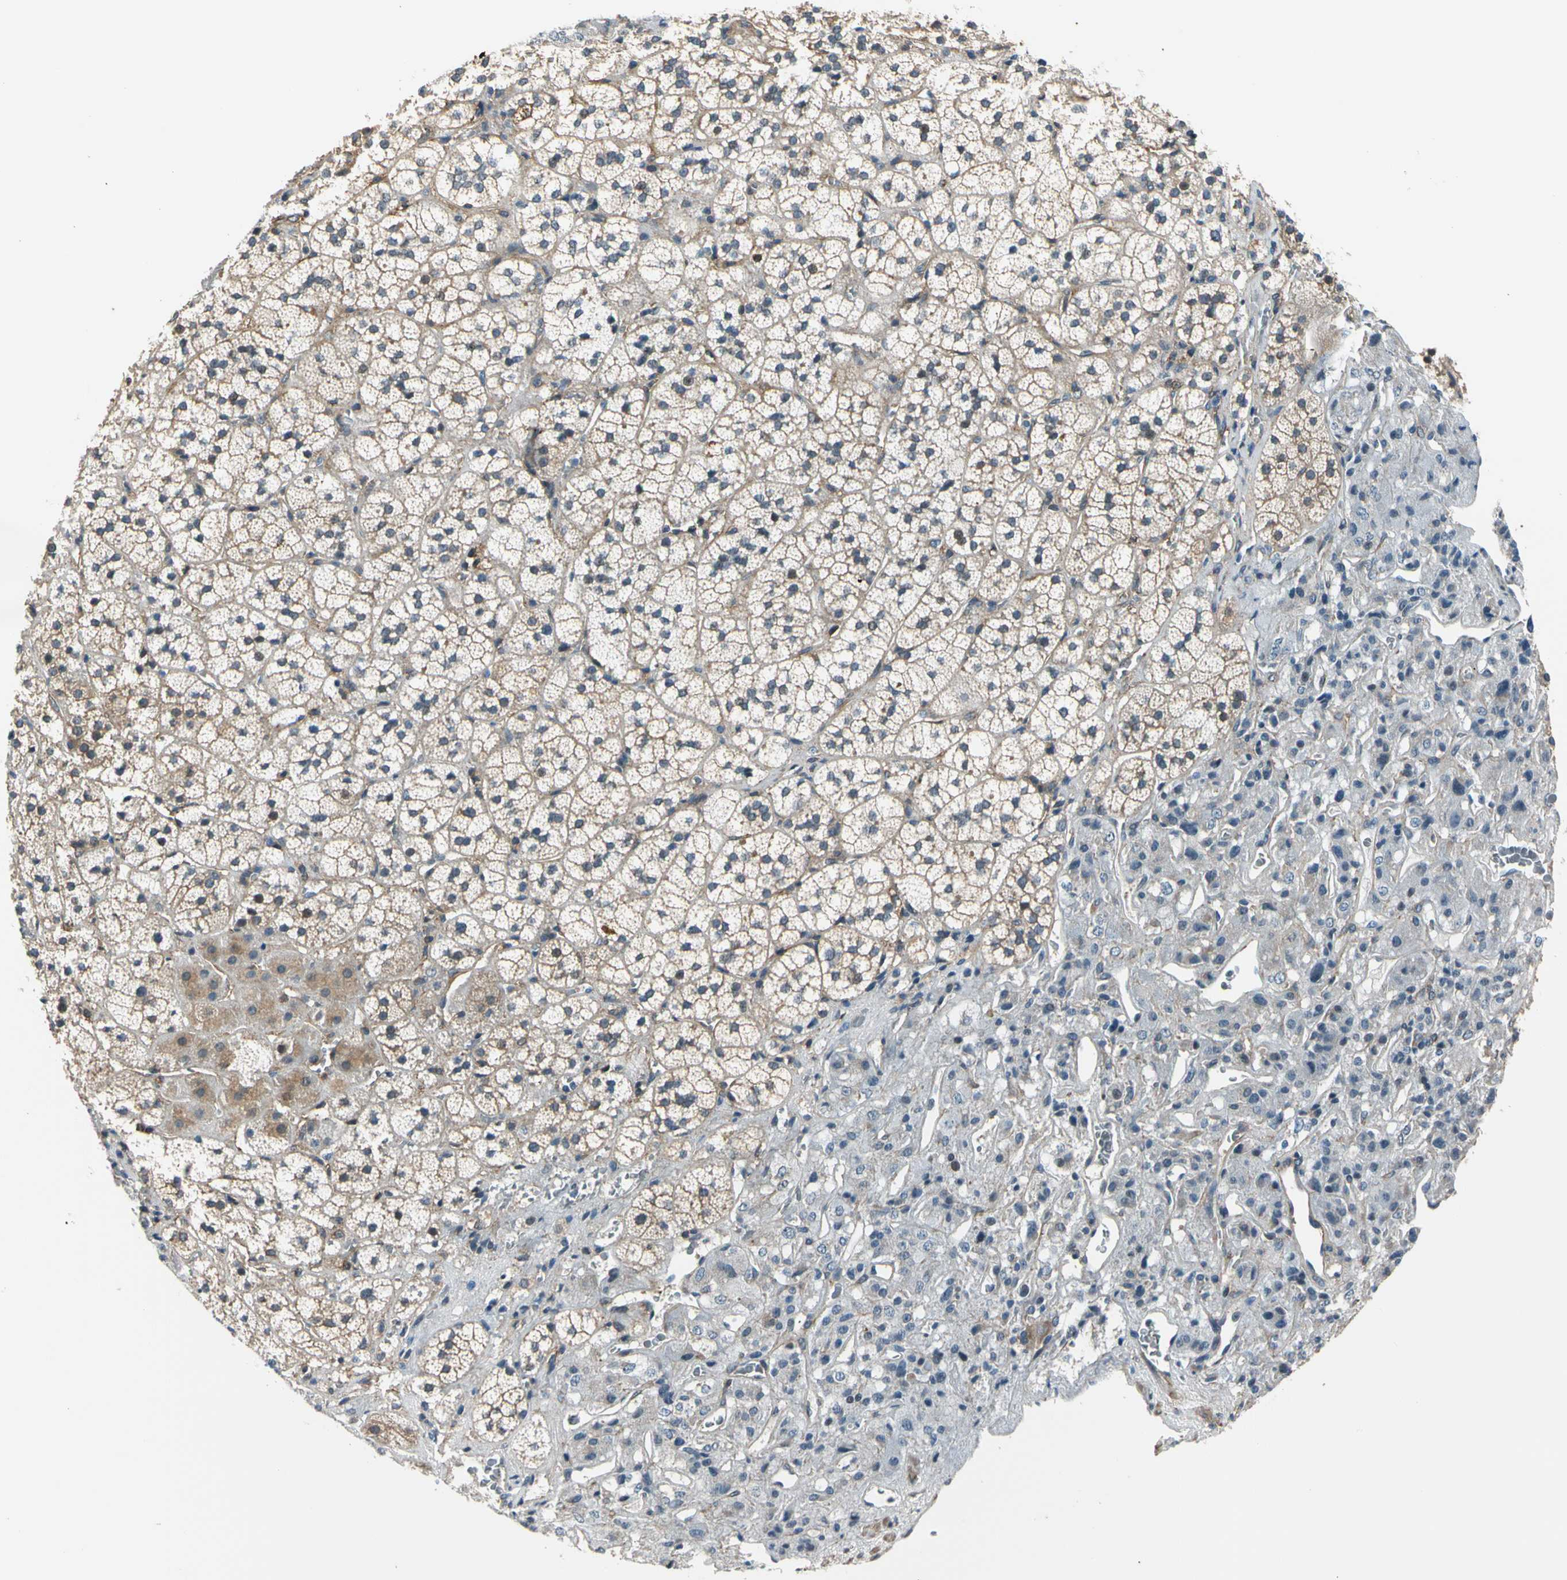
{"staining": {"intensity": "moderate", "quantity": ">75%", "location": "cytoplasmic/membranous"}, "tissue": "adrenal gland", "cell_type": "Glandular cells", "image_type": "normal", "snomed": [{"axis": "morphology", "description": "Normal tissue, NOS"}, {"axis": "topography", "description": "Adrenal gland"}], "caption": "A medium amount of moderate cytoplasmic/membranous positivity is present in about >75% of glandular cells in benign adrenal gland. The protein is shown in brown color, while the nuclei are stained blue.", "gene": "LIMK2", "patient": {"sex": "female", "age": 44}}